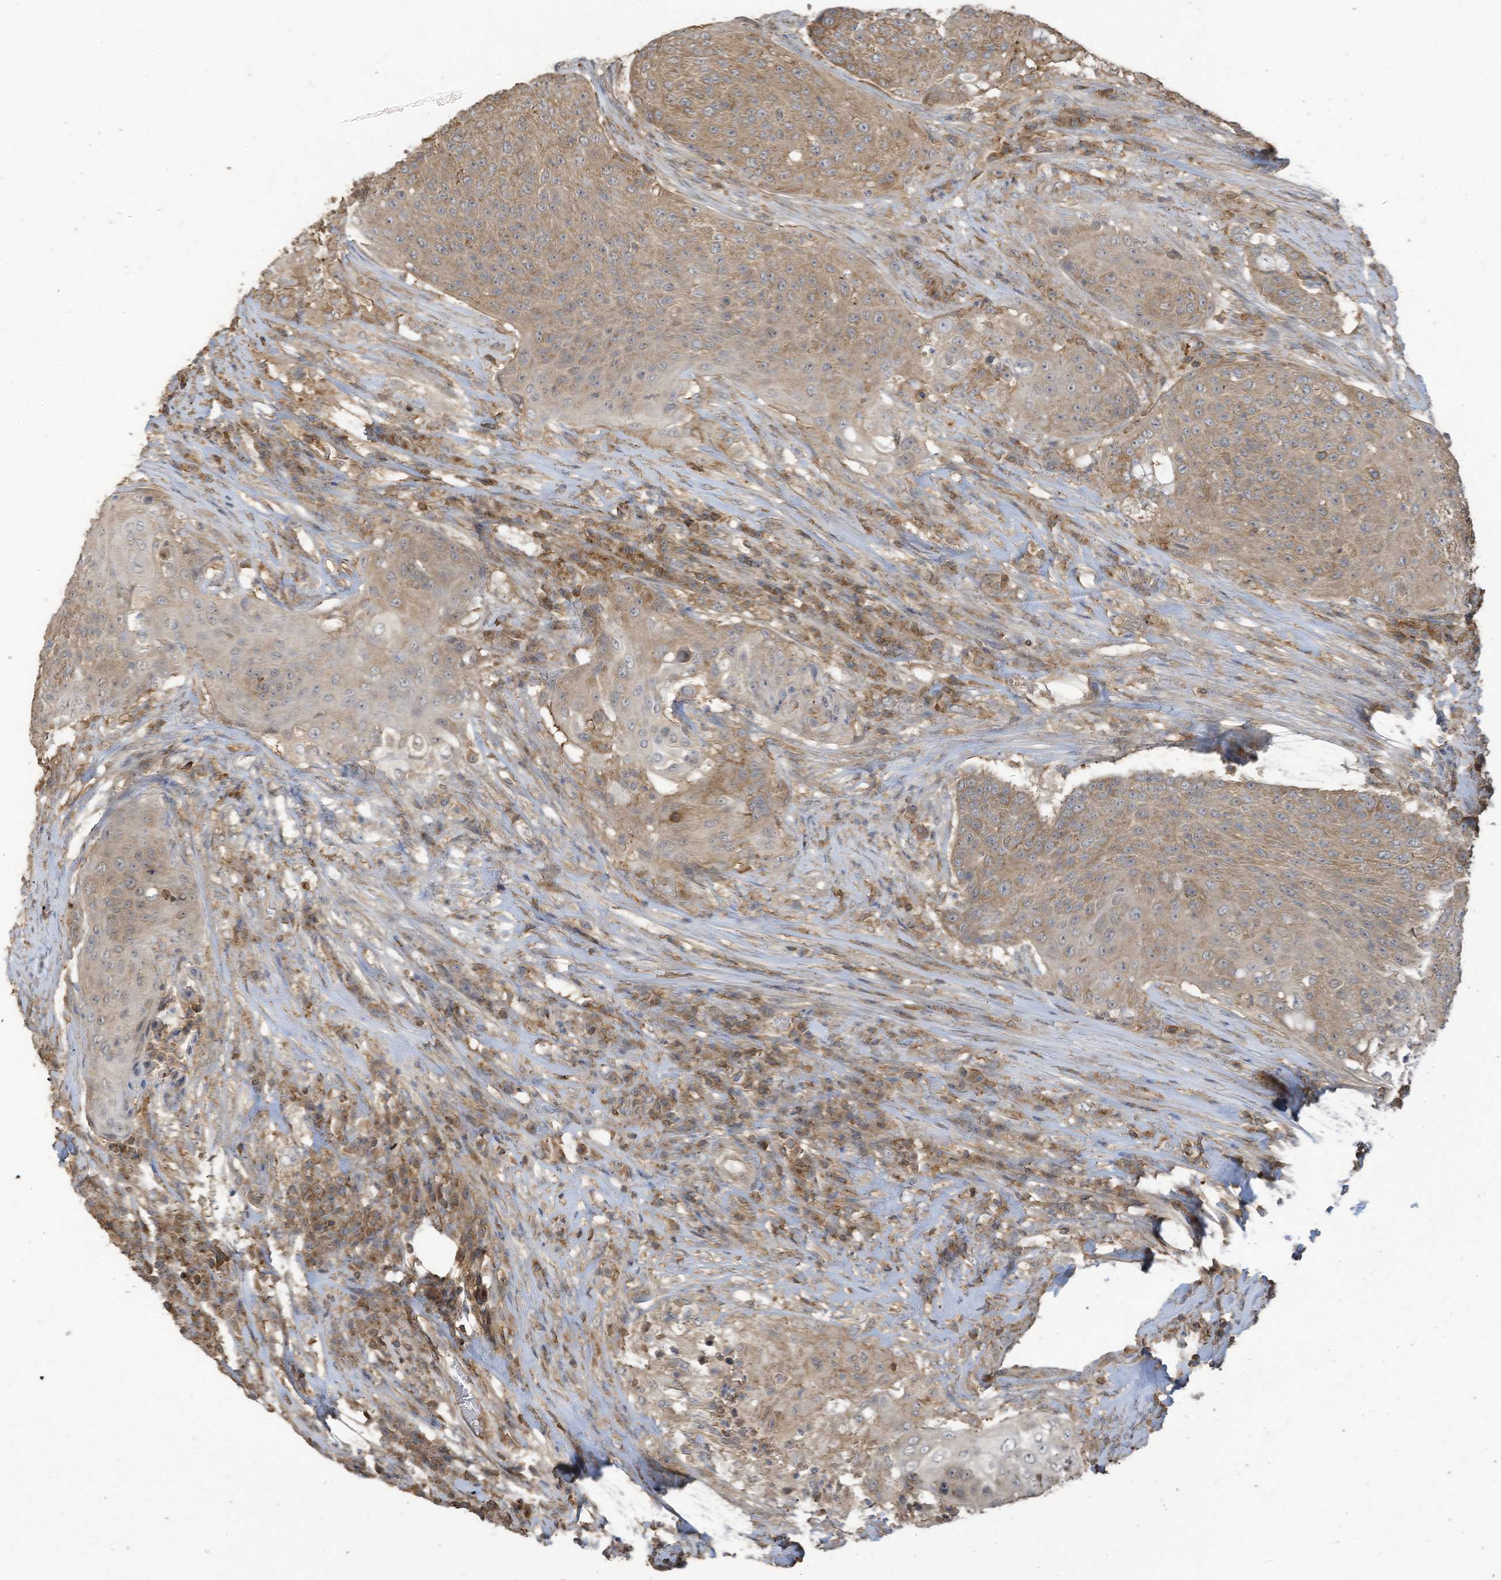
{"staining": {"intensity": "weak", "quantity": ">75%", "location": "cytoplasmic/membranous"}, "tissue": "urothelial cancer", "cell_type": "Tumor cells", "image_type": "cancer", "snomed": [{"axis": "morphology", "description": "Urothelial carcinoma, High grade"}, {"axis": "topography", "description": "Urinary bladder"}], "caption": "There is low levels of weak cytoplasmic/membranous expression in tumor cells of urothelial cancer, as demonstrated by immunohistochemical staining (brown color).", "gene": "COX10", "patient": {"sex": "female", "age": 63}}